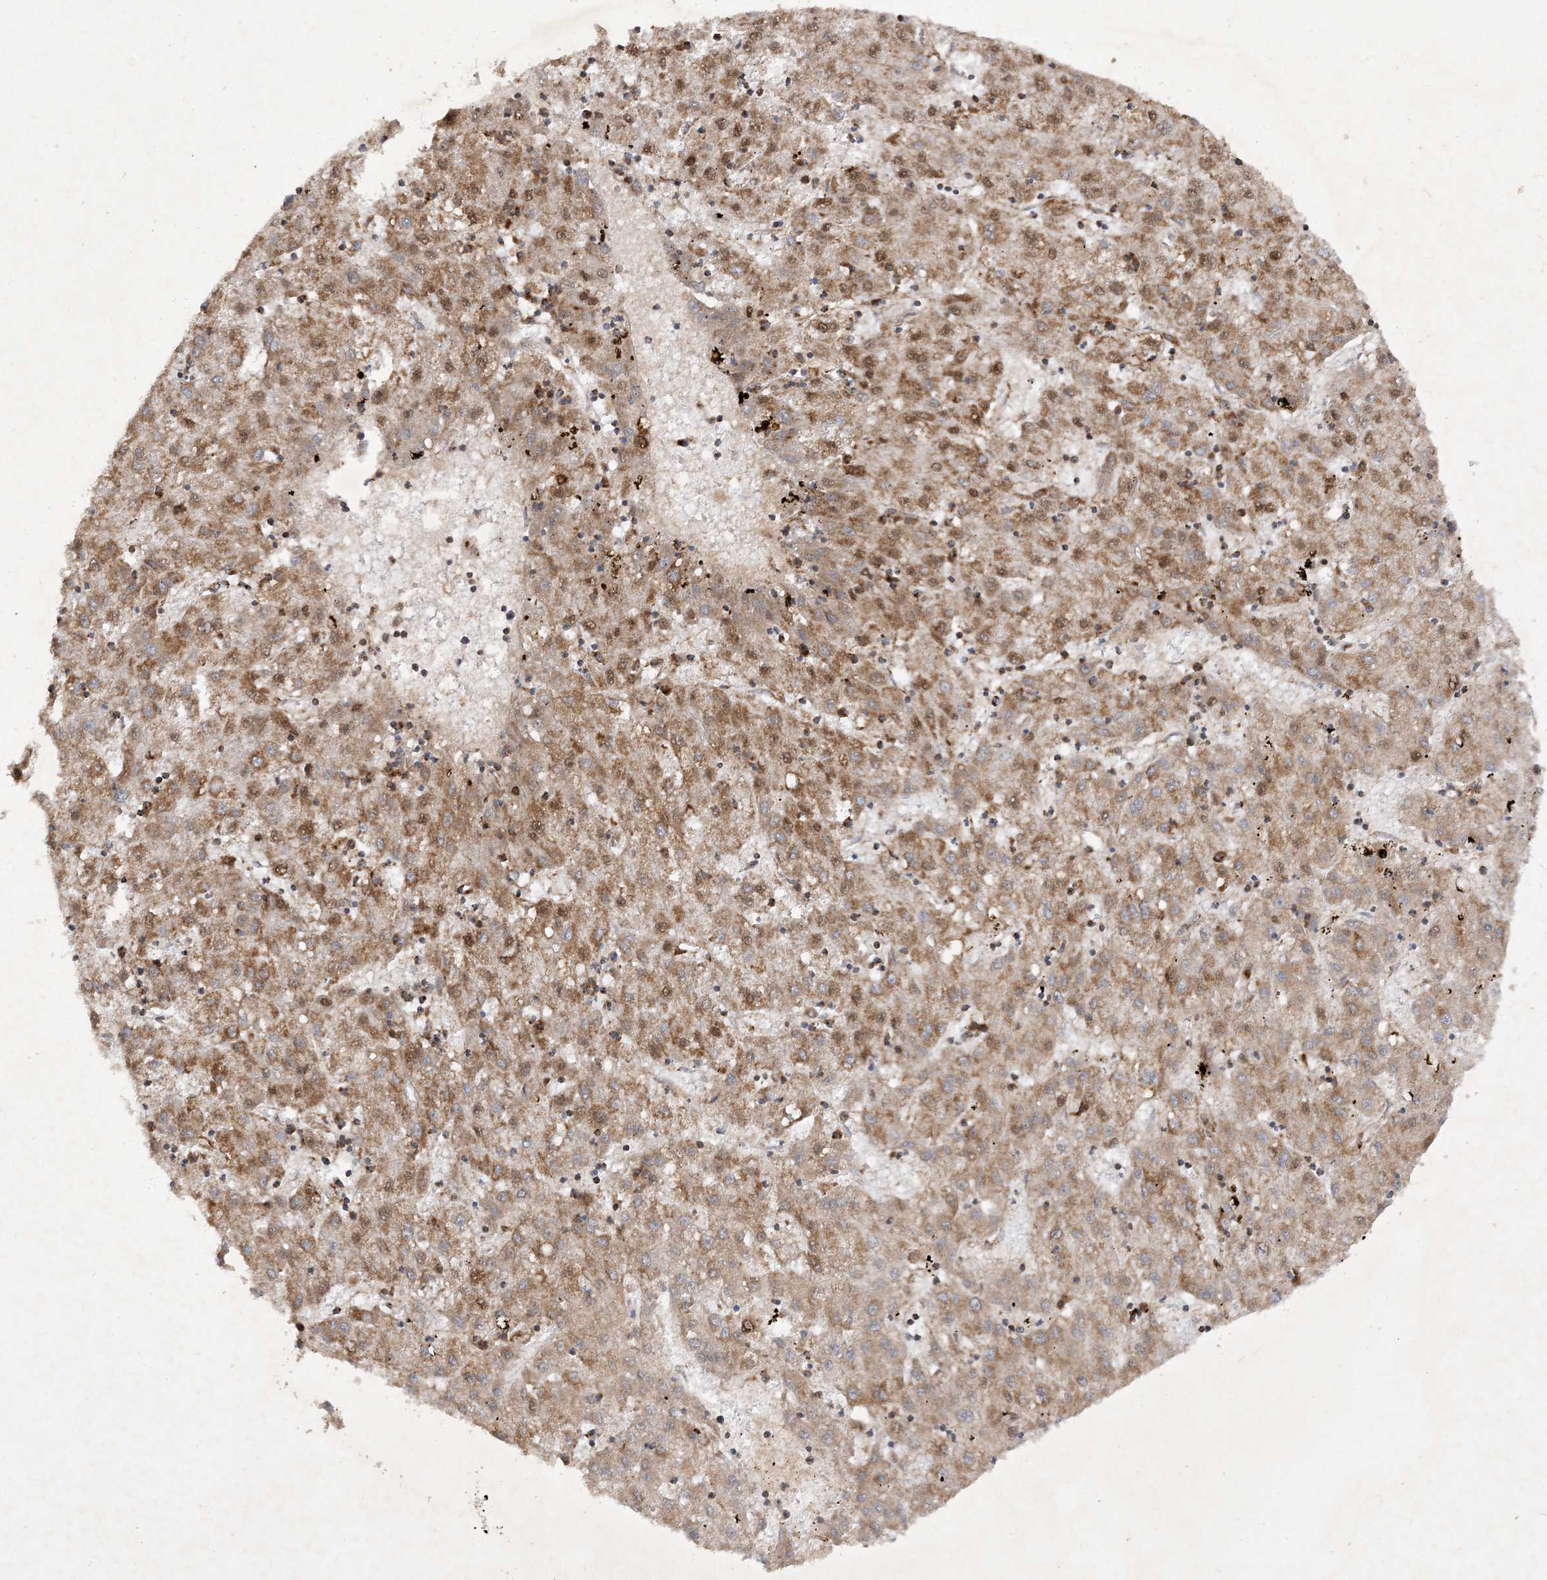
{"staining": {"intensity": "moderate", "quantity": ">75%", "location": "cytoplasmic/membranous"}, "tissue": "liver cancer", "cell_type": "Tumor cells", "image_type": "cancer", "snomed": [{"axis": "morphology", "description": "Carcinoma, Hepatocellular, NOS"}, {"axis": "topography", "description": "Liver"}], "caption": "Liver hepatocellular carcinoma stained with a protein marker shows moderate staining in tumor cells.", "gene": "NDUFAF3", "patient": {"sex": "male", "age": 72}}